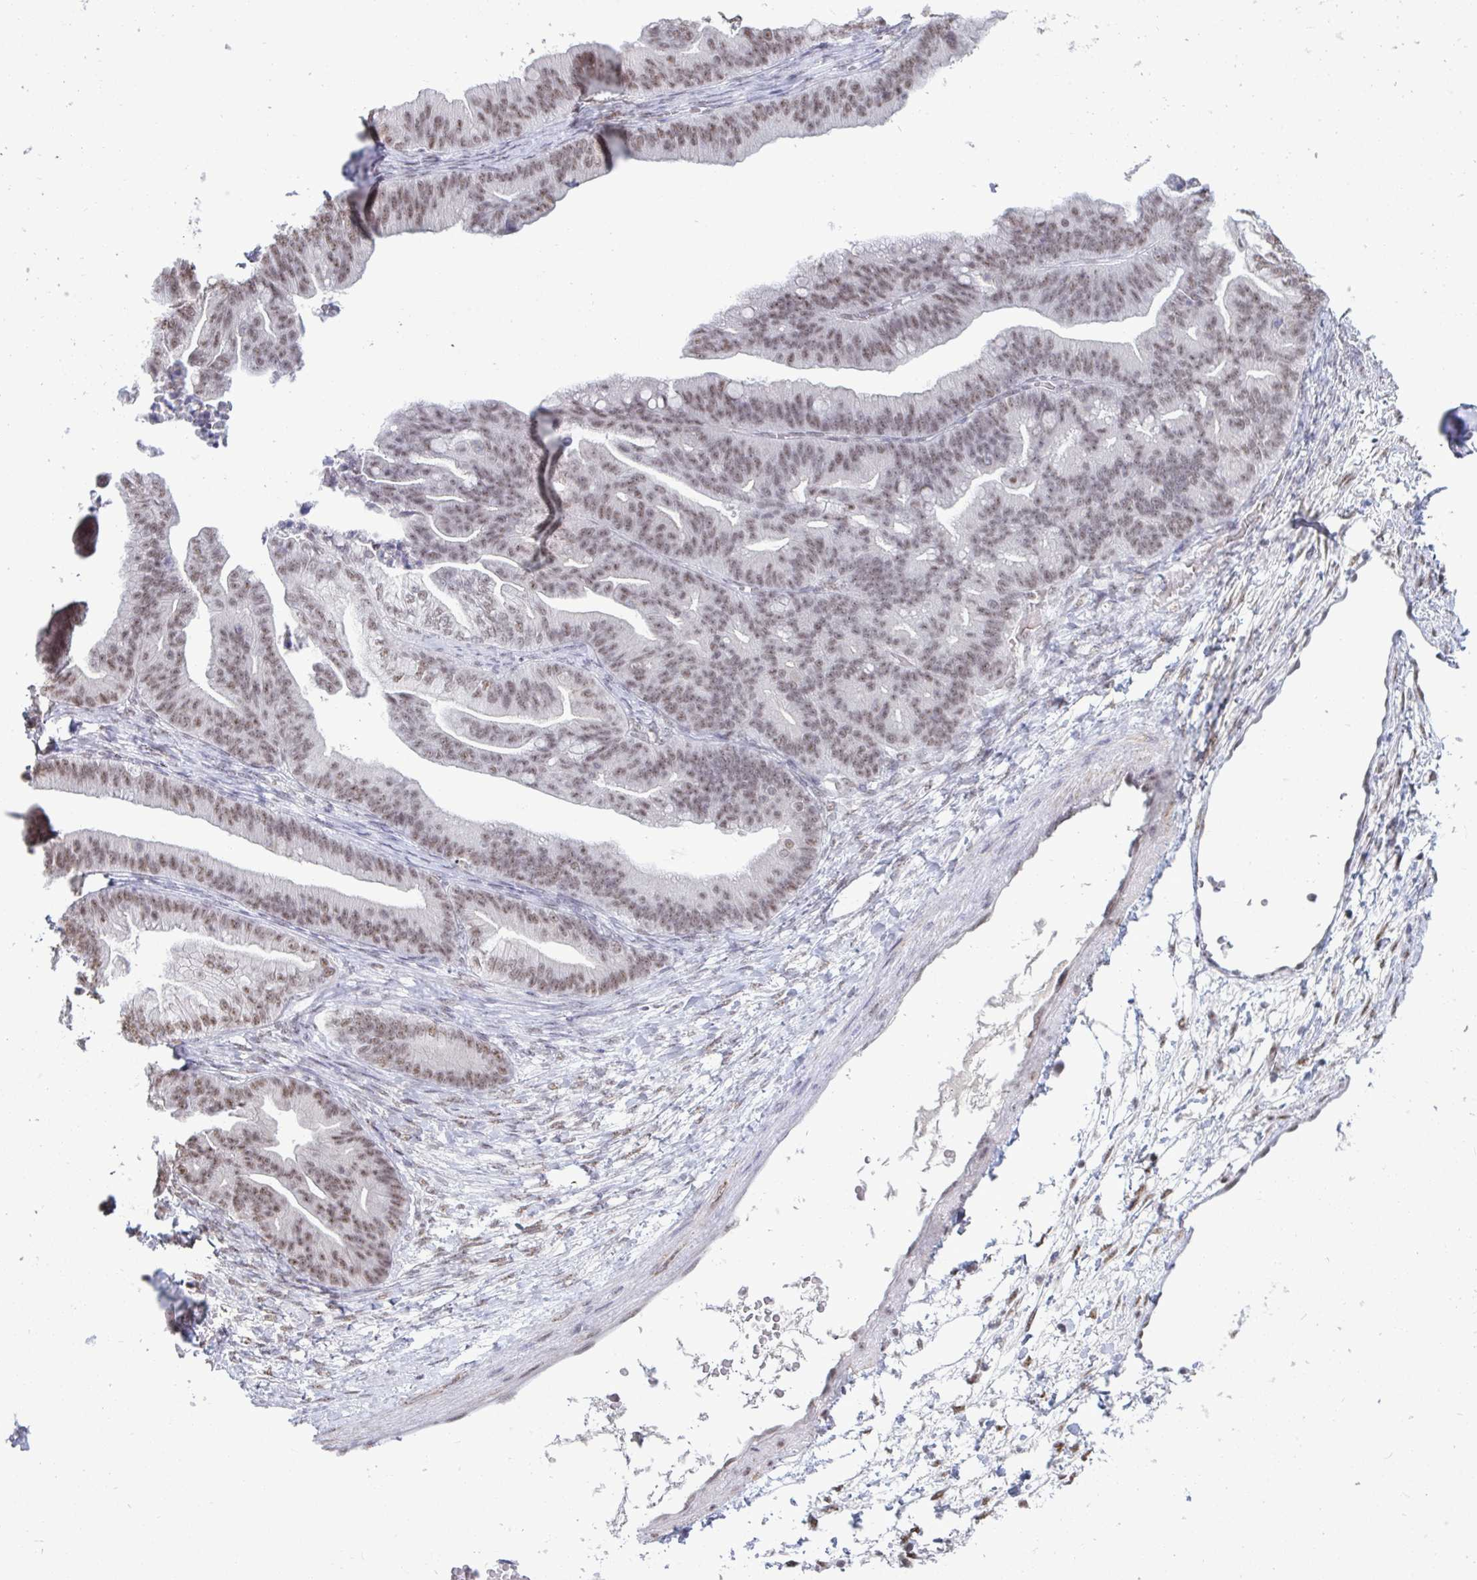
{"staining": {"intensity": "moderate", "quantity": "25%-75%", "location": "nuclear"}, "tissue": "ovarian cancer", "cell_type": "Tumor cells", "image_type": "cancer", "snomed": [{"axis": "morphology", "description": "Cystadenocarcinoma, mucinous, NOS"}, {"axis": "topography", "description": "Ovary"}], "caption": "Brown immunohistochemical staining in human ovarian cancer shows moderate nuclear expression in about 25%-75% of tumor cells. (IHC, brightfield microscopy, high magnification).", "gene": "PUF60", "patient": {"sex": "female", "age": 67}}